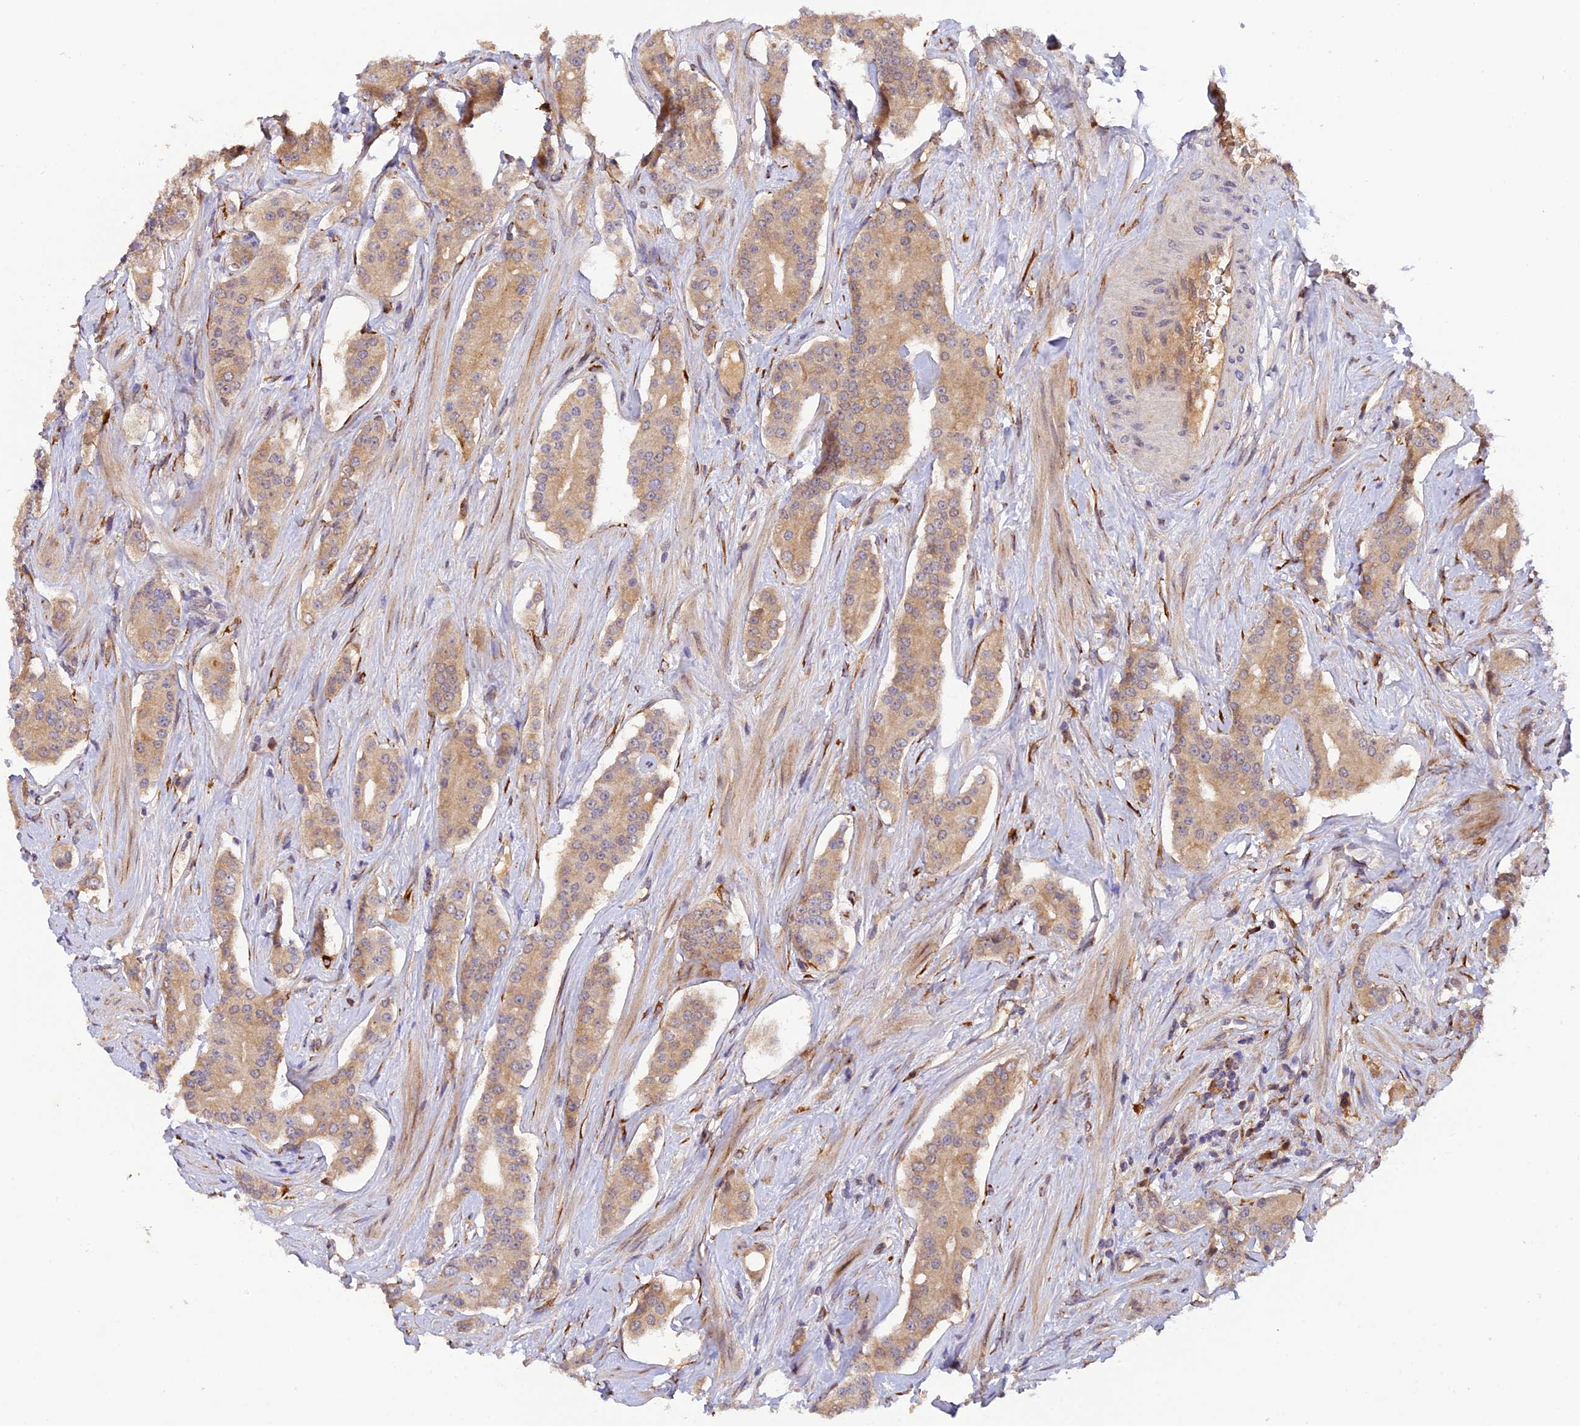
{"staining": {"intensity": "weak", "quantity": ">75%", "location": "cytoplasmic/membranous"}, "tissue": "prostate cancer", "cell_type": "Tumor cells", "image_type": "cancer", "snomed": [{"axis": "morphology", "description": "Adenocarcinoma, High grade"}, {"axis": "topography", "description": "Prostate"}], "caption": "Immunohistochemical staining of human prostate cancer displays weak cytoplasmic/membranous protein staining in approximately >75% of tumor cells.", "gene": "P3H3", "patient": {"sex": "male", "age": 71}}